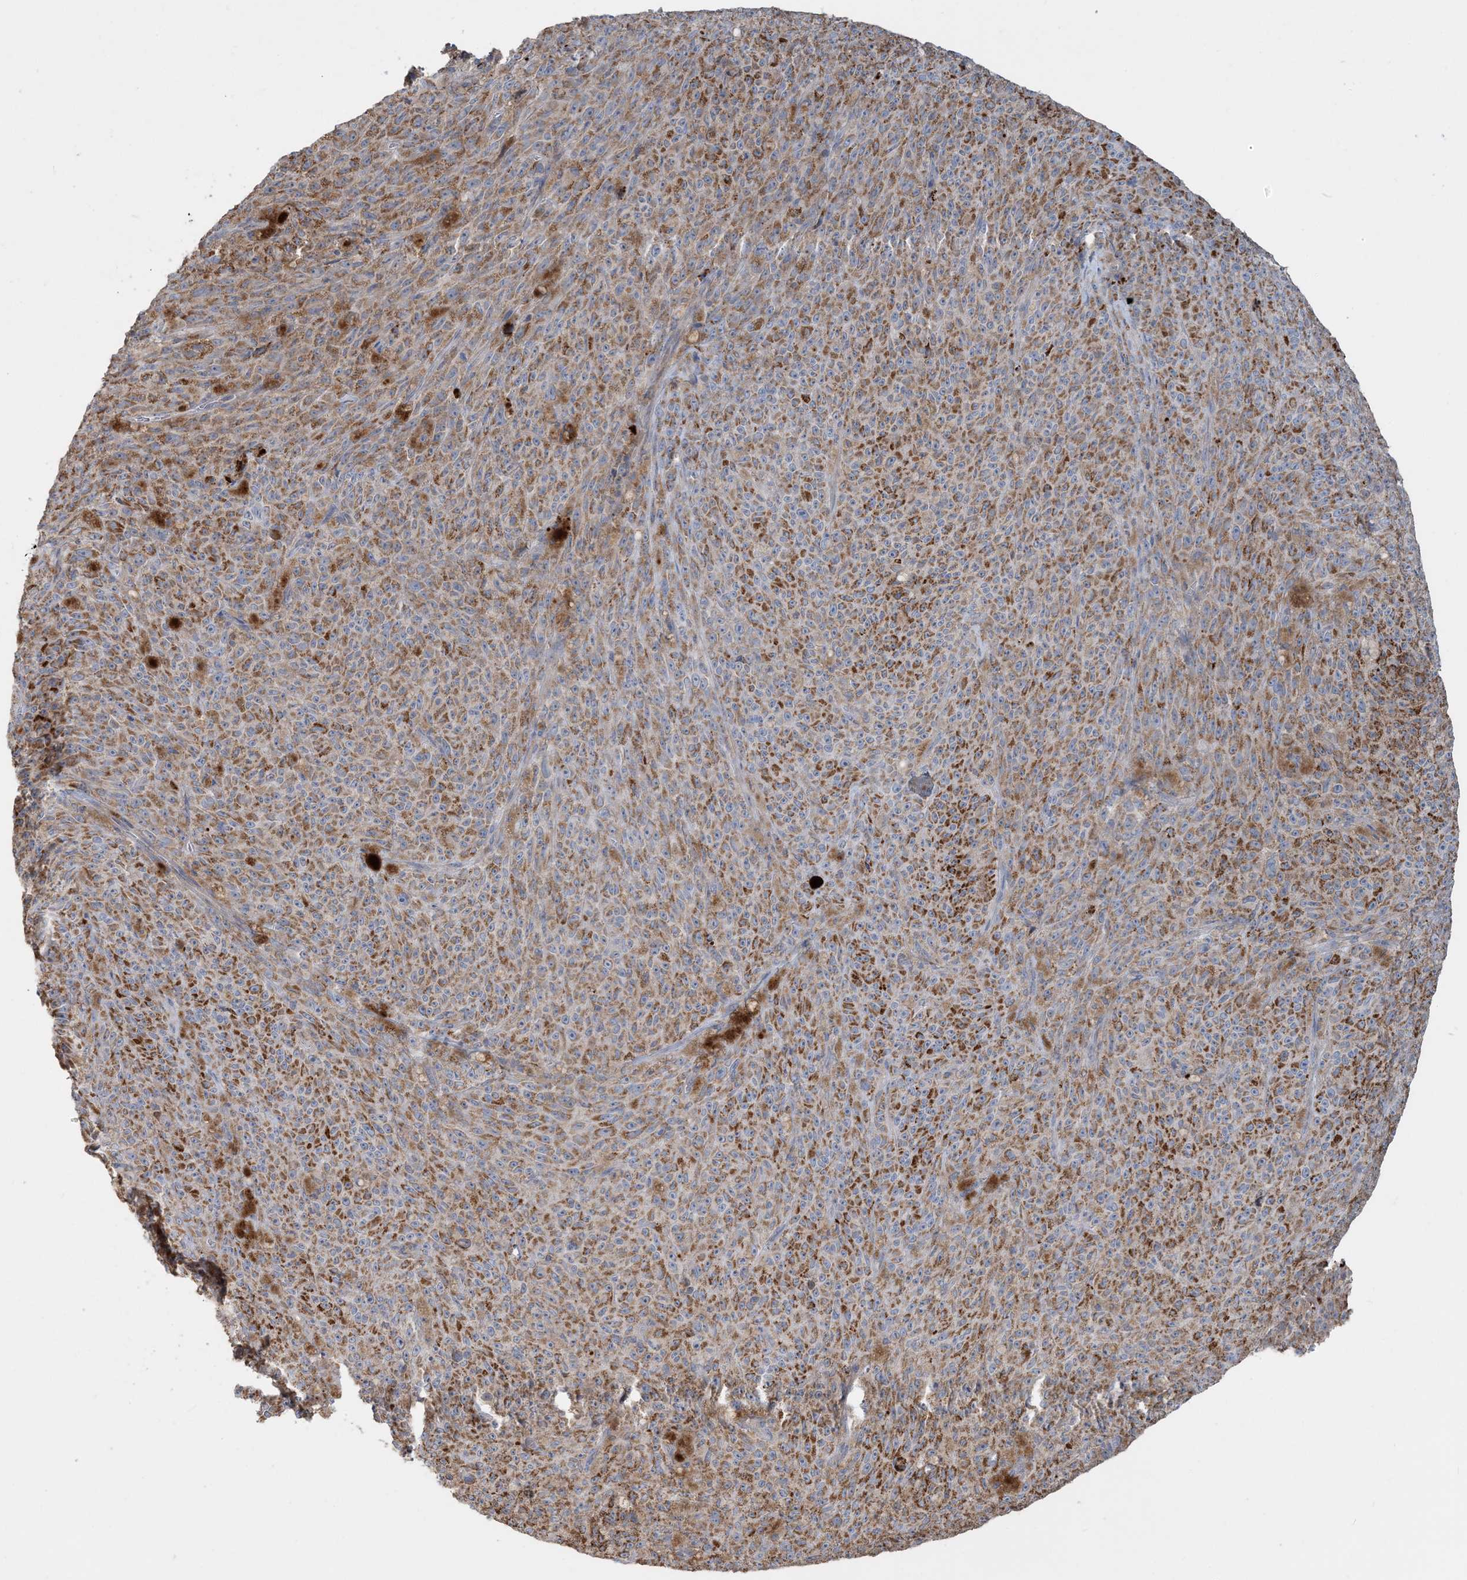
{"staining": {"intensity": "moderate", "quantity": ">75%", "location": "cytoplasmic/membranous"}, "tissue": "melanoma", "cell_type": "Tumor cells", "image_type": "cancer", "snomed": [{"axis": "morphology", "description": "Malignant melanoma, NOS"}, {"axis": "topography", "description": "Skin"}], "caption": "Human malignant melanoma stained with a brown dye exhibits moderate cytoplasmic/membranous positive staining in about >75% of tumor cells.", "gene": "ECHDC1", "patient": {"sex": "female", "age": 82}}